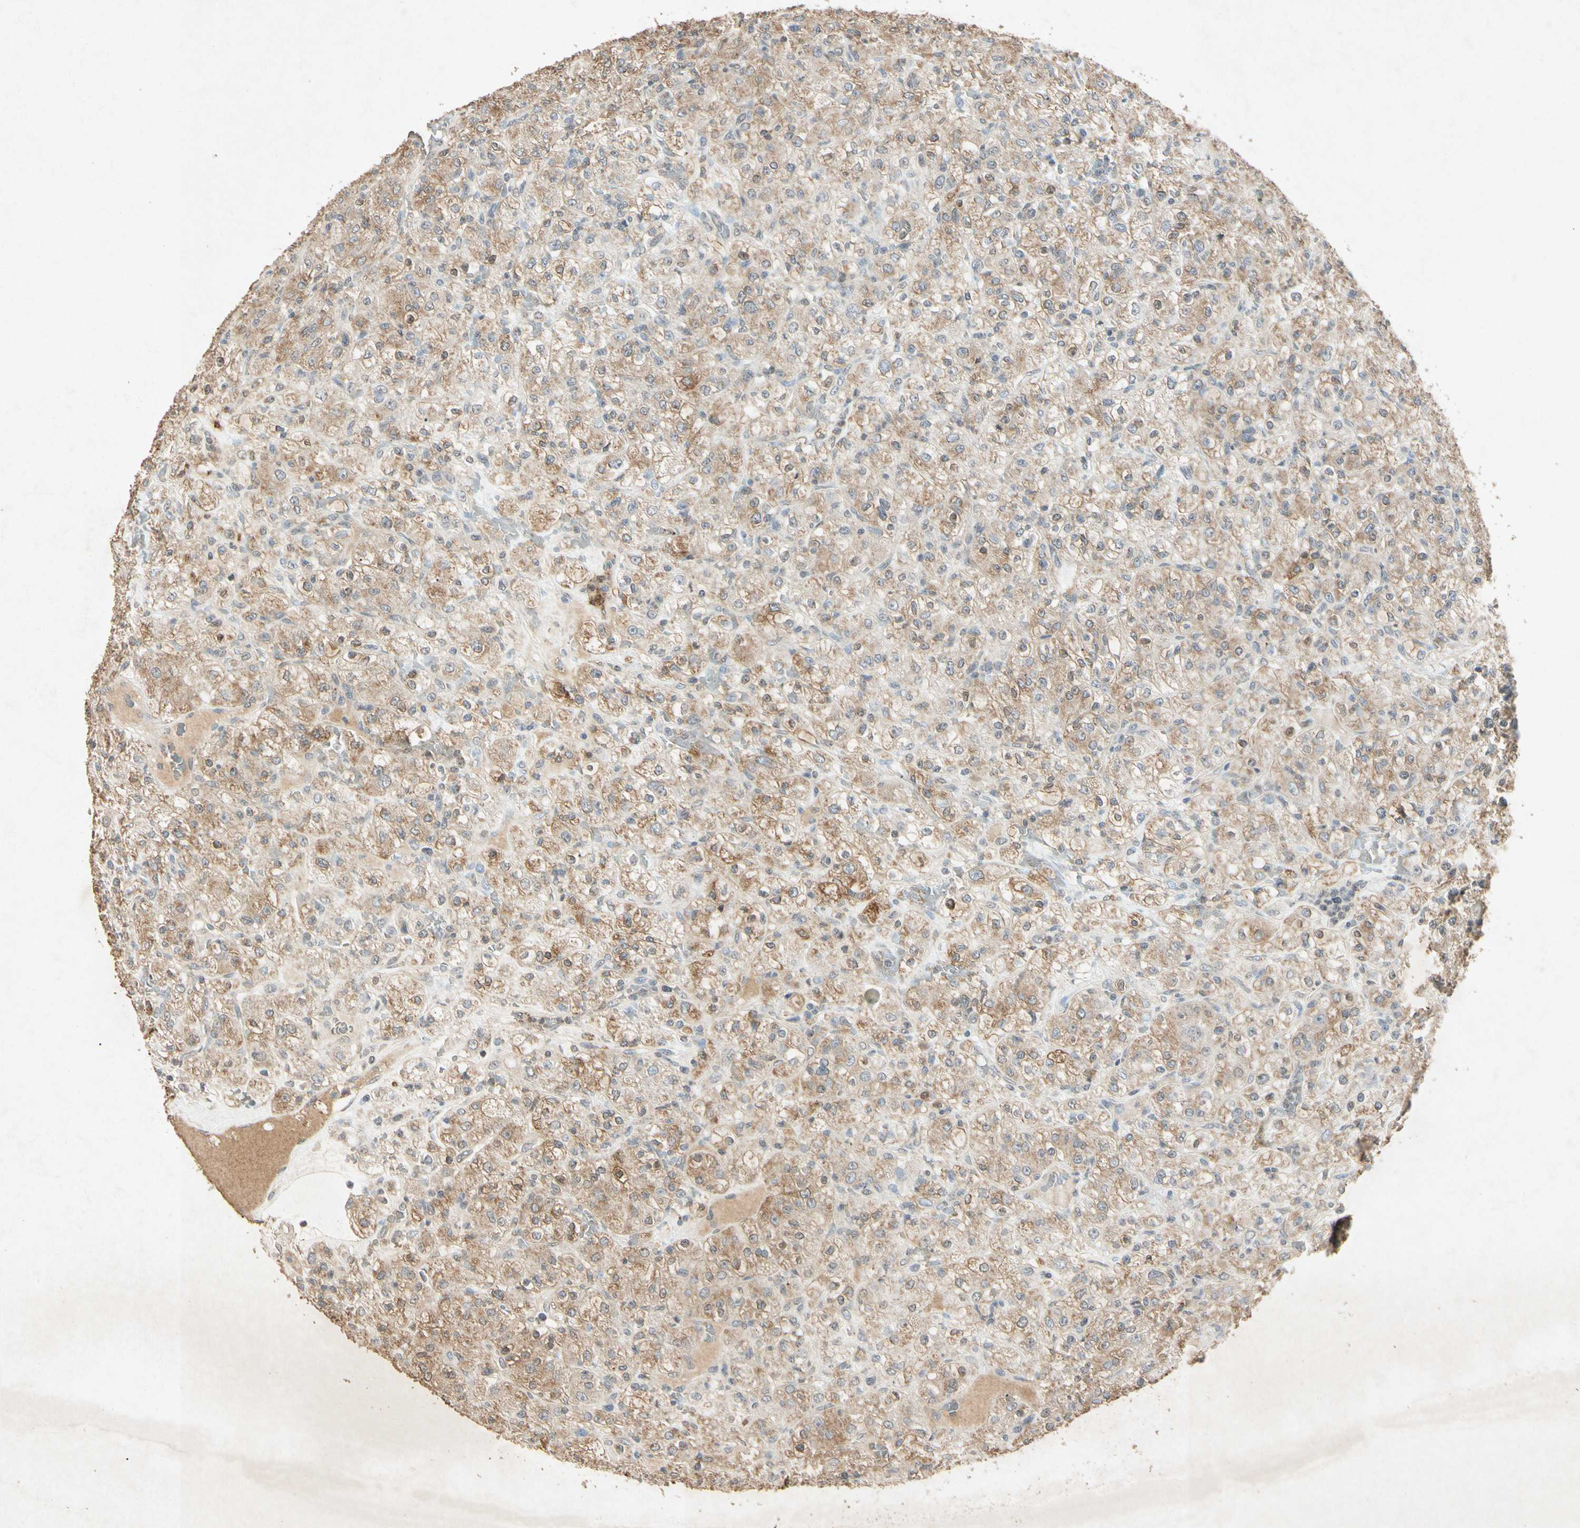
{"staining": {"intensity": "weak", "quantity": "25%-75%", "location": "cytoplasmic/membranous"}, "tissue": "renal cancer", "cell_type": "Tumor cells", "image_type": "cancer", "snomed": [{"axis": "morphology", "description": "Normal tissue, NOS"}, {"axis": "morphology", "description": "Adenocarcinoma, NOS"}, {"axis": "topography", "description": "Kidney"}], "caption": "There is low levels of weak cytoplasmic/membranous expression in tumor cells of renal cancer (adenocarcinoma), as demonstrated by immunohistochemical staining (brown color).", "gene": "MSRB1", "patient": {"sex": "female", "age": 72}}